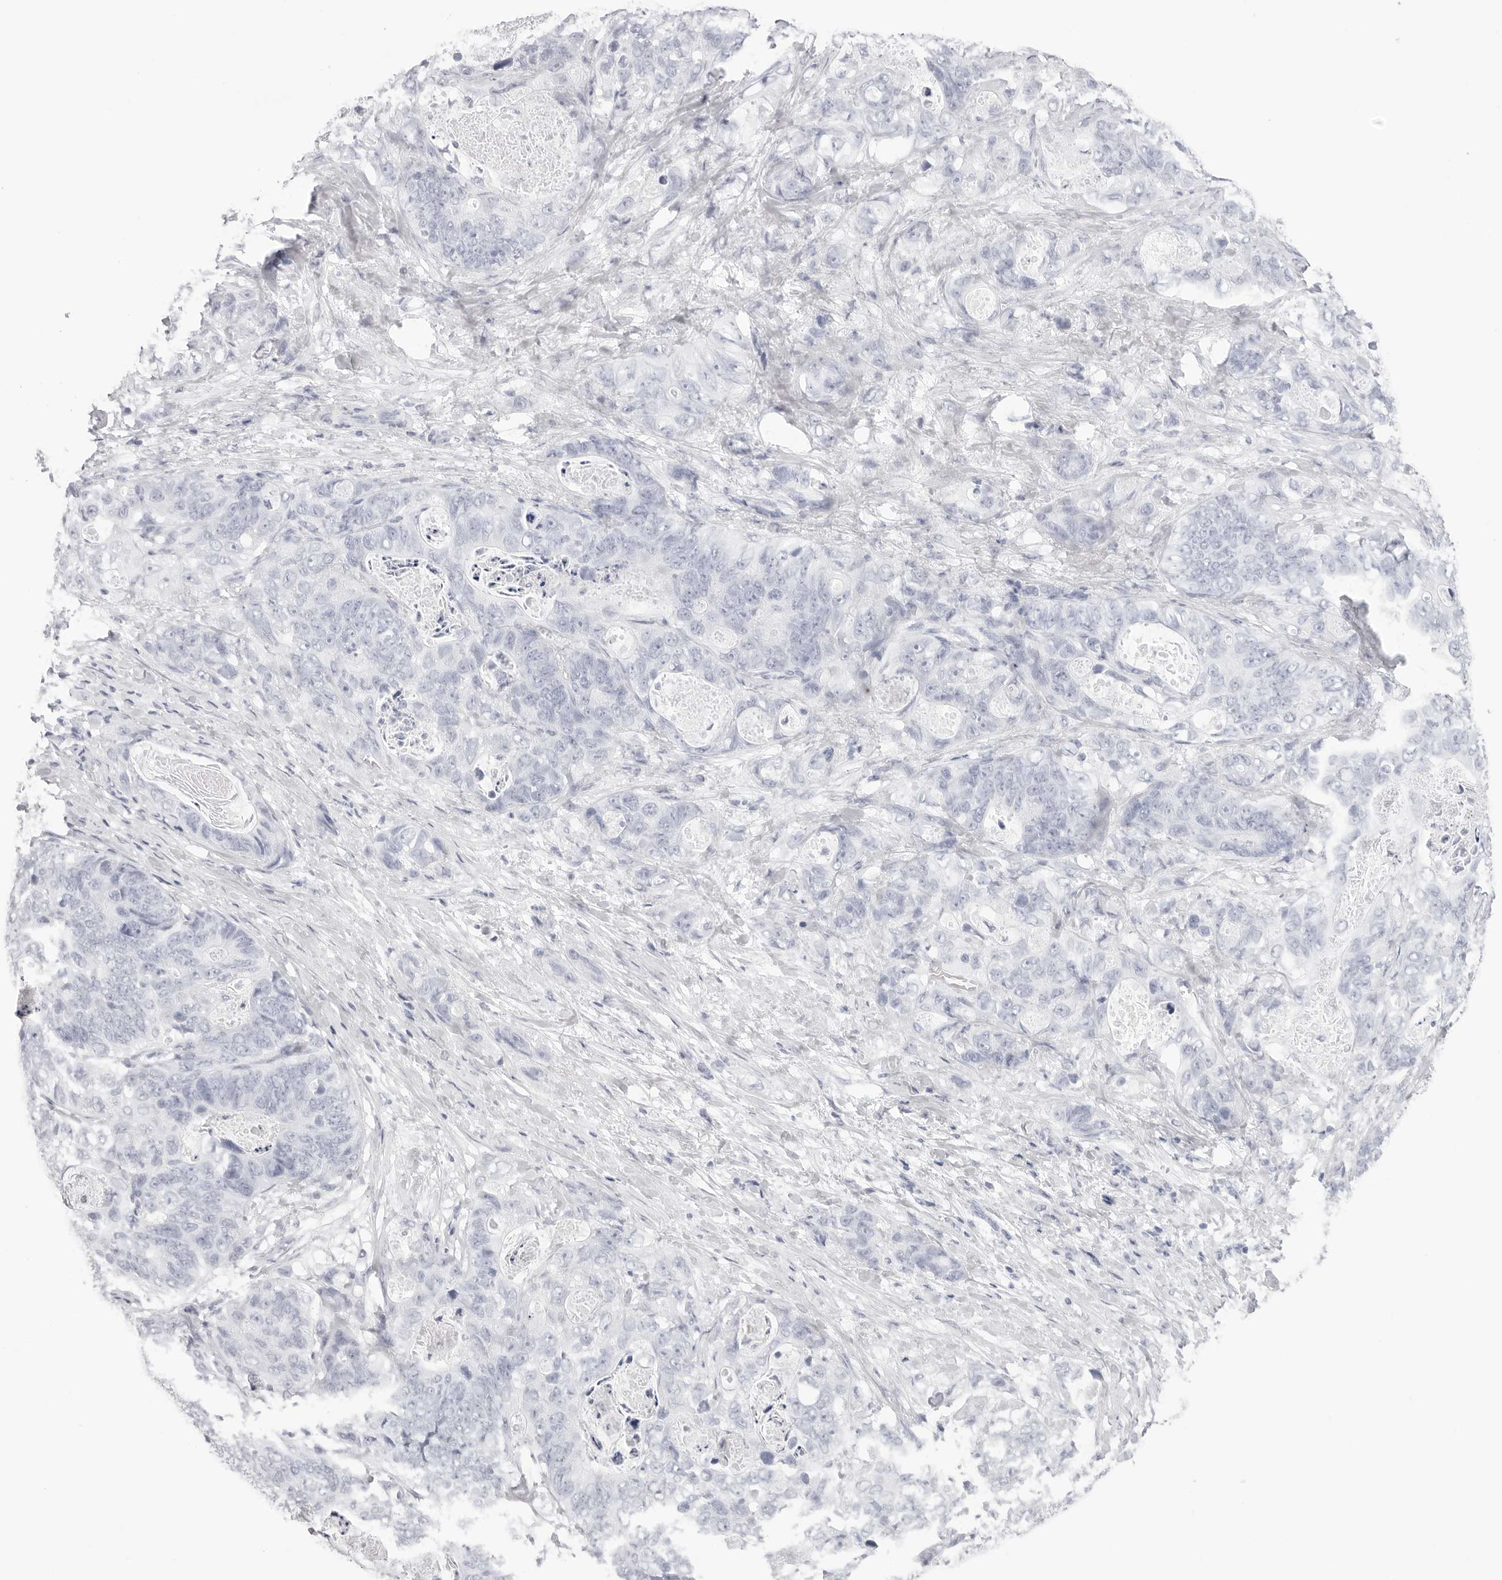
{"staining": {"intensity": "negative", "quantity": "none", "location": "none"}, "tissue": "stomach cancer", "cell_type": "Tumor cells", "image_type": "cancer", "snomed": [{"axis": "morphology", "description": "Normal tissue, NOS"}, {"axis": "morphology", "description": "Adenocarcinoma, NOS"}, {"axis": "topography", "description": "Stomach"}], "caption": "DAB immunohistochemical staining of stomach cancer demonstrates no significant expression in tumor cells.", "gene": "CST5", "patient": {"sex": "female", "age": 89}}